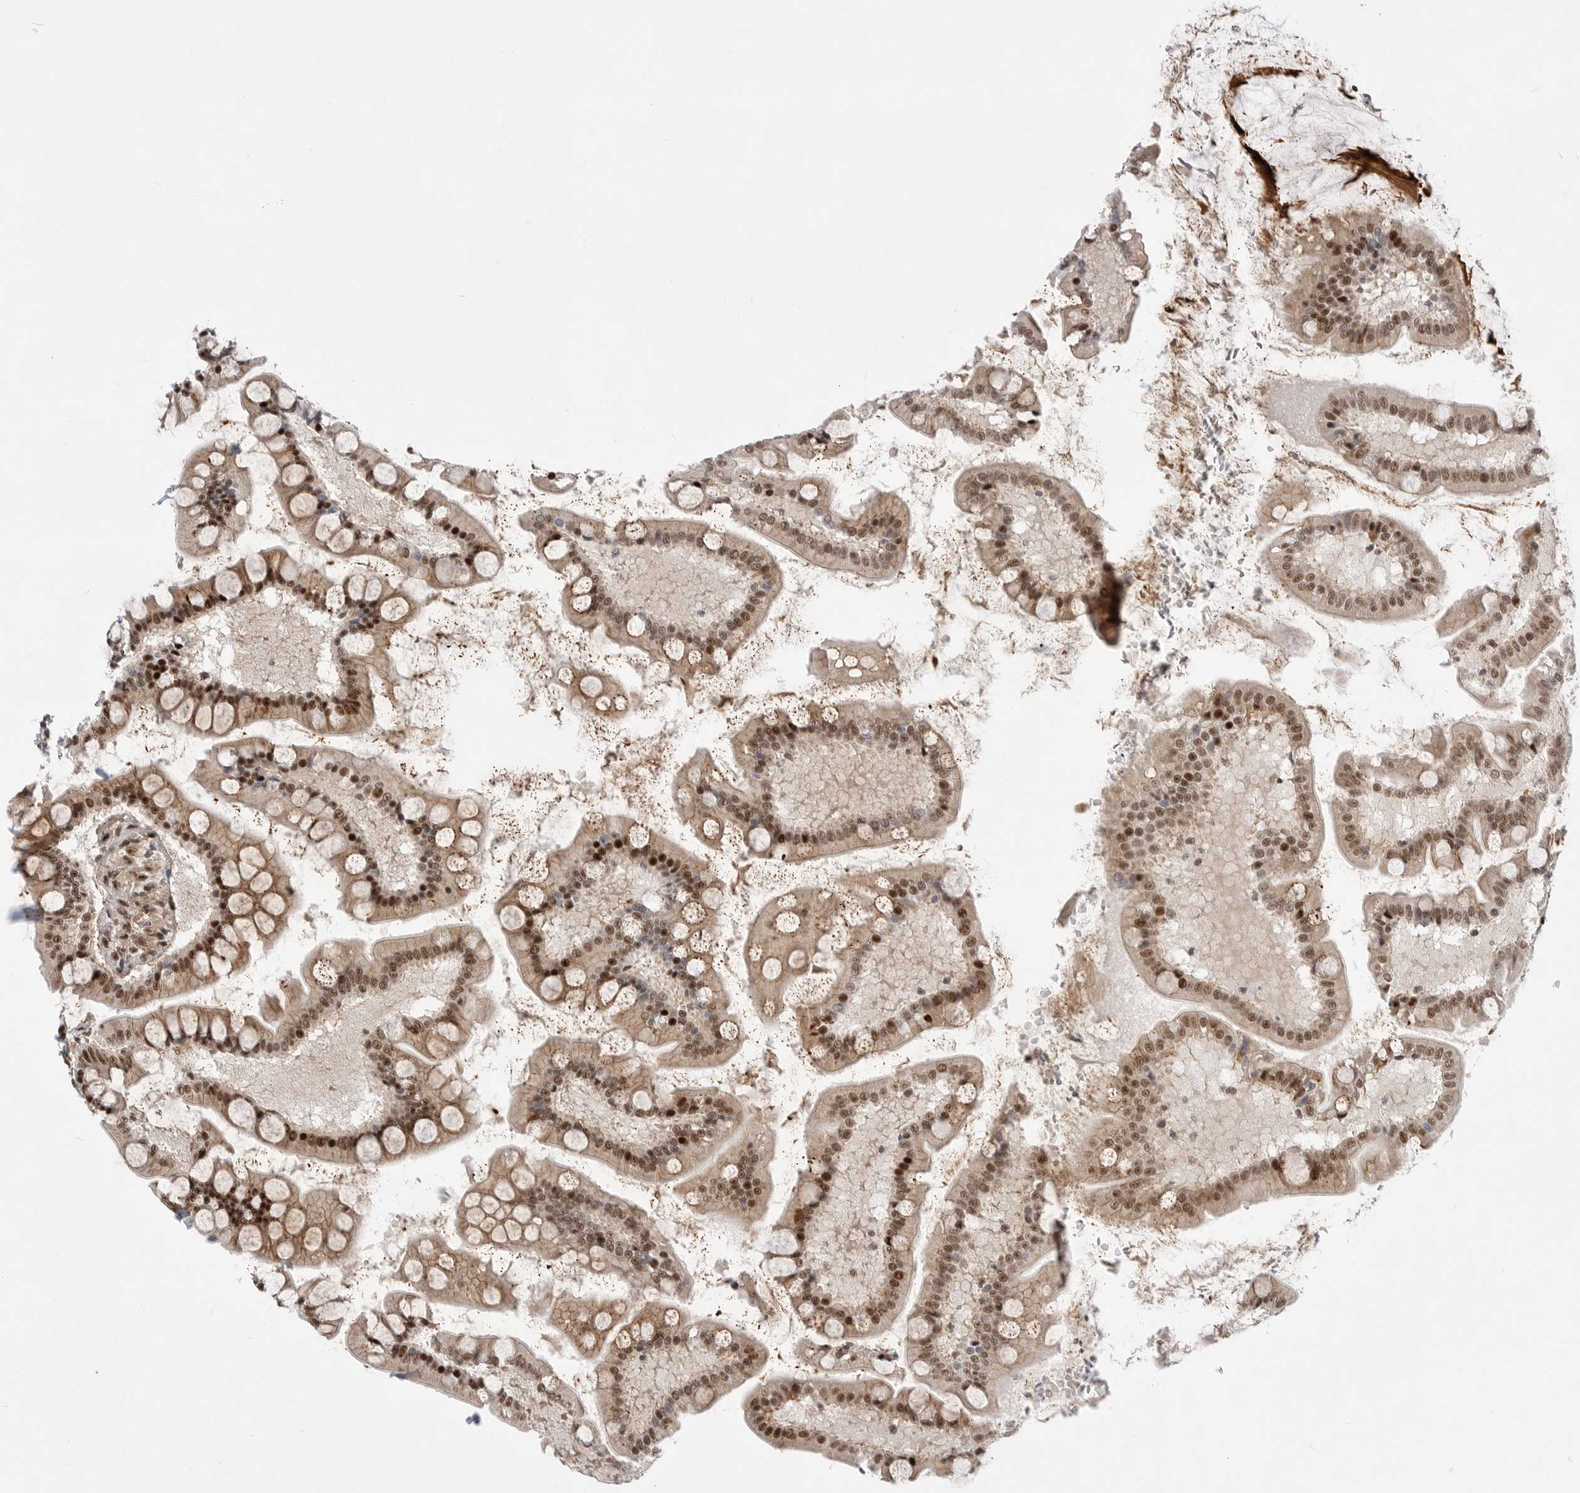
{"staining": {"intensity": "strong", "quantity": ">75%", "location": "cytoplasmic/membranous,nuclear"}, "tissue": "small intestine", "cell_type": "Glandular cells", "image_type": "normal", "snomed": [{"axis": "morphology", "description": "Normal tissue, NOS"}, {"axis": "topography", "description": "Small intestine"}], "caption": "High-power microscopy captured an IHC photomicrograph of unremarkable small intestine, revealing strong cytoplasmic/membranous,nuclear staining in about >75% of glandular cells. Nuclei are stained in blue.", "gene": "GPATCH2", "patient": {"sex": "male", "age": 41}}